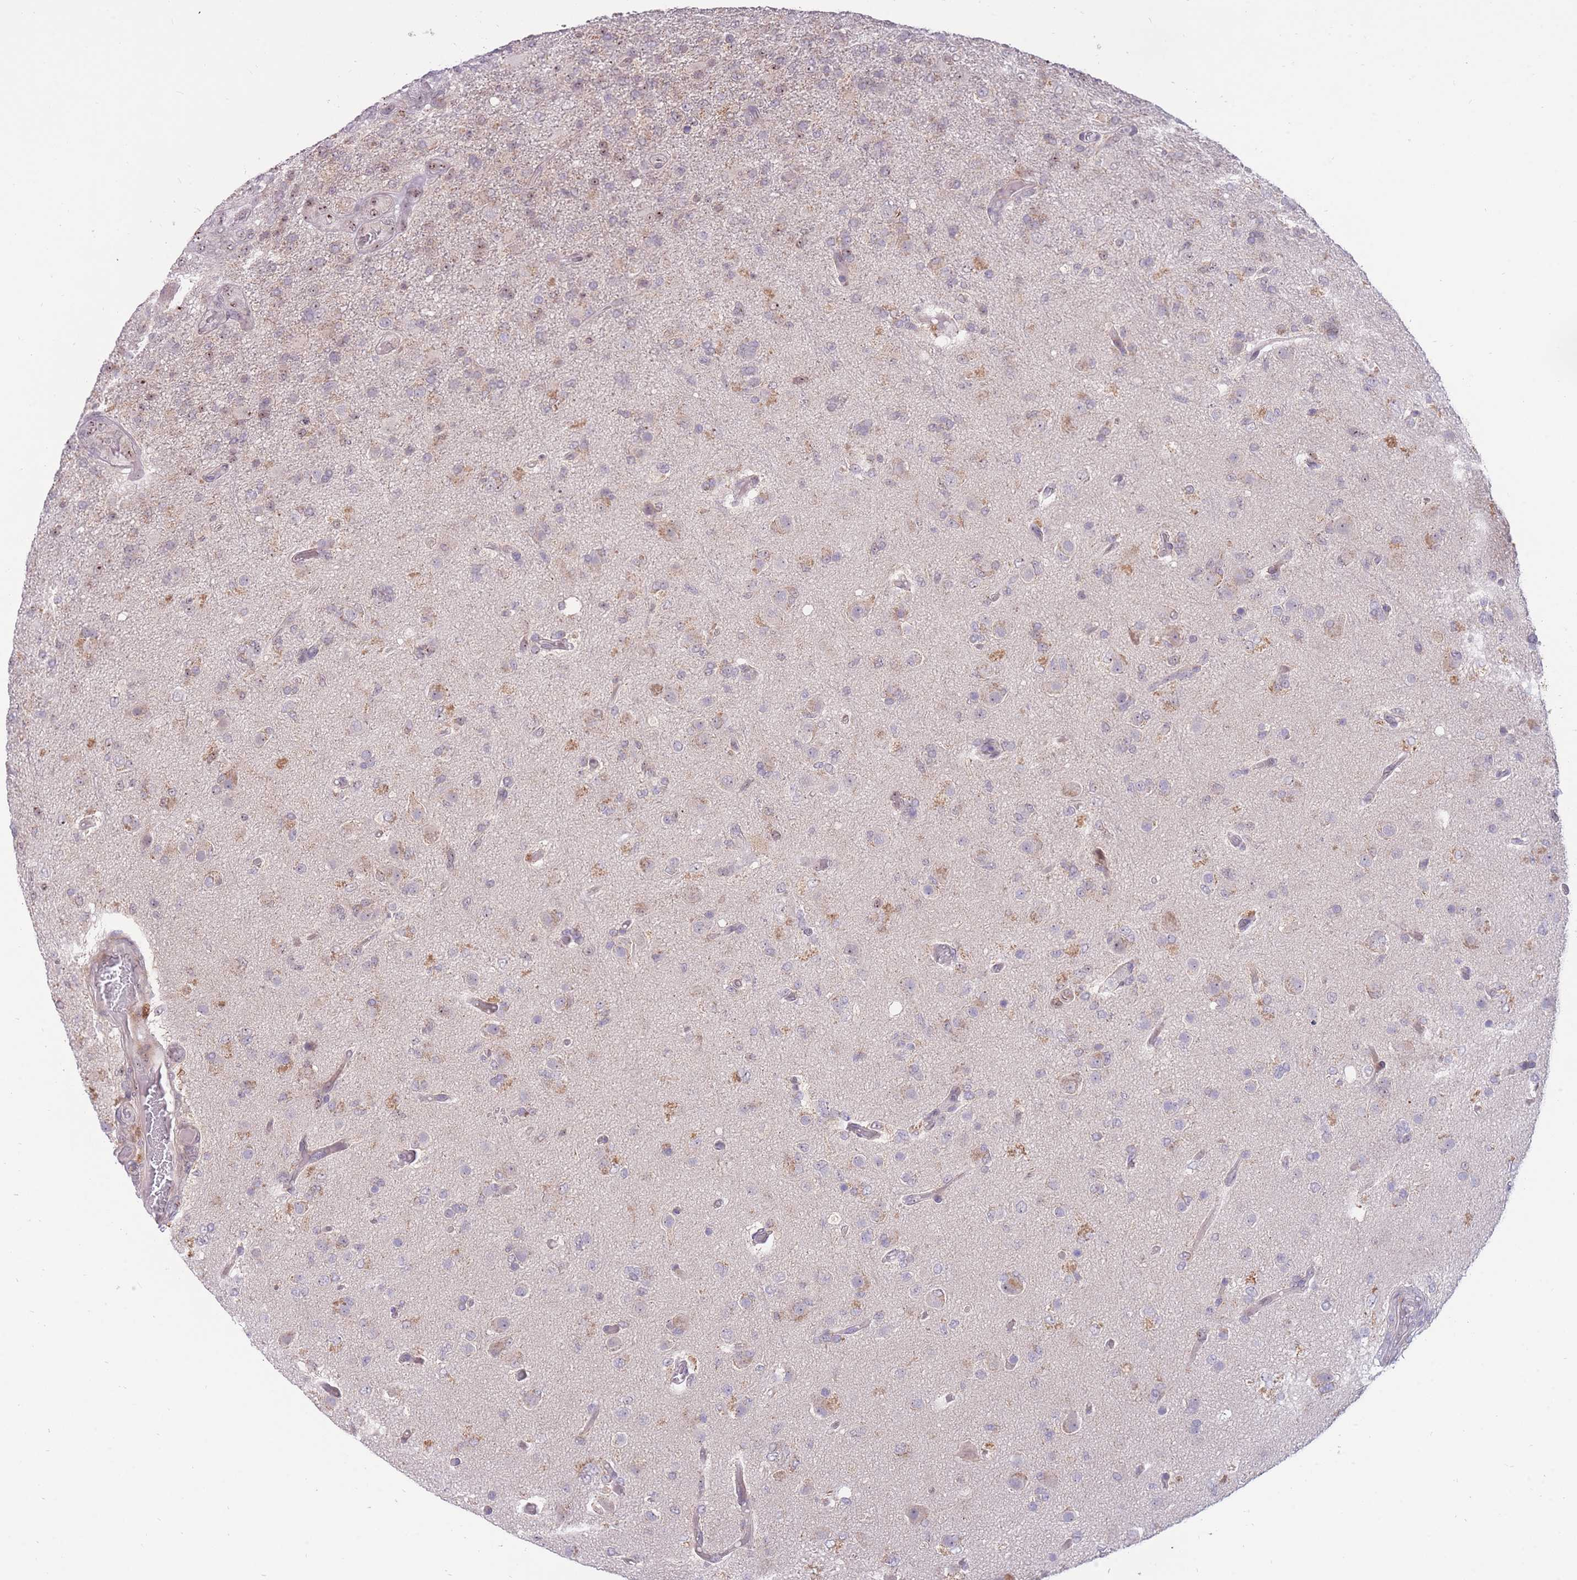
{"staining": {"intensity": "moderate", "quantity": "<25%", "location": "nuclear"}, "tissue": "glioma", "cell_type": "Tumor cells", "image_type": "cancer", "snomed": [{"axis": "morphology", "description": "Glioma, malignant, High grade"}, {"axis": "topography", "description": "Brain"}], "caption": "A histopathology image showing moderate nuclear staining in approximately <25% of tumor cells in glioma, as visualized by brown immunohistochemical staining.", "gene": "MCIDAS", "patient": {"sex": "female", "age": 74}}